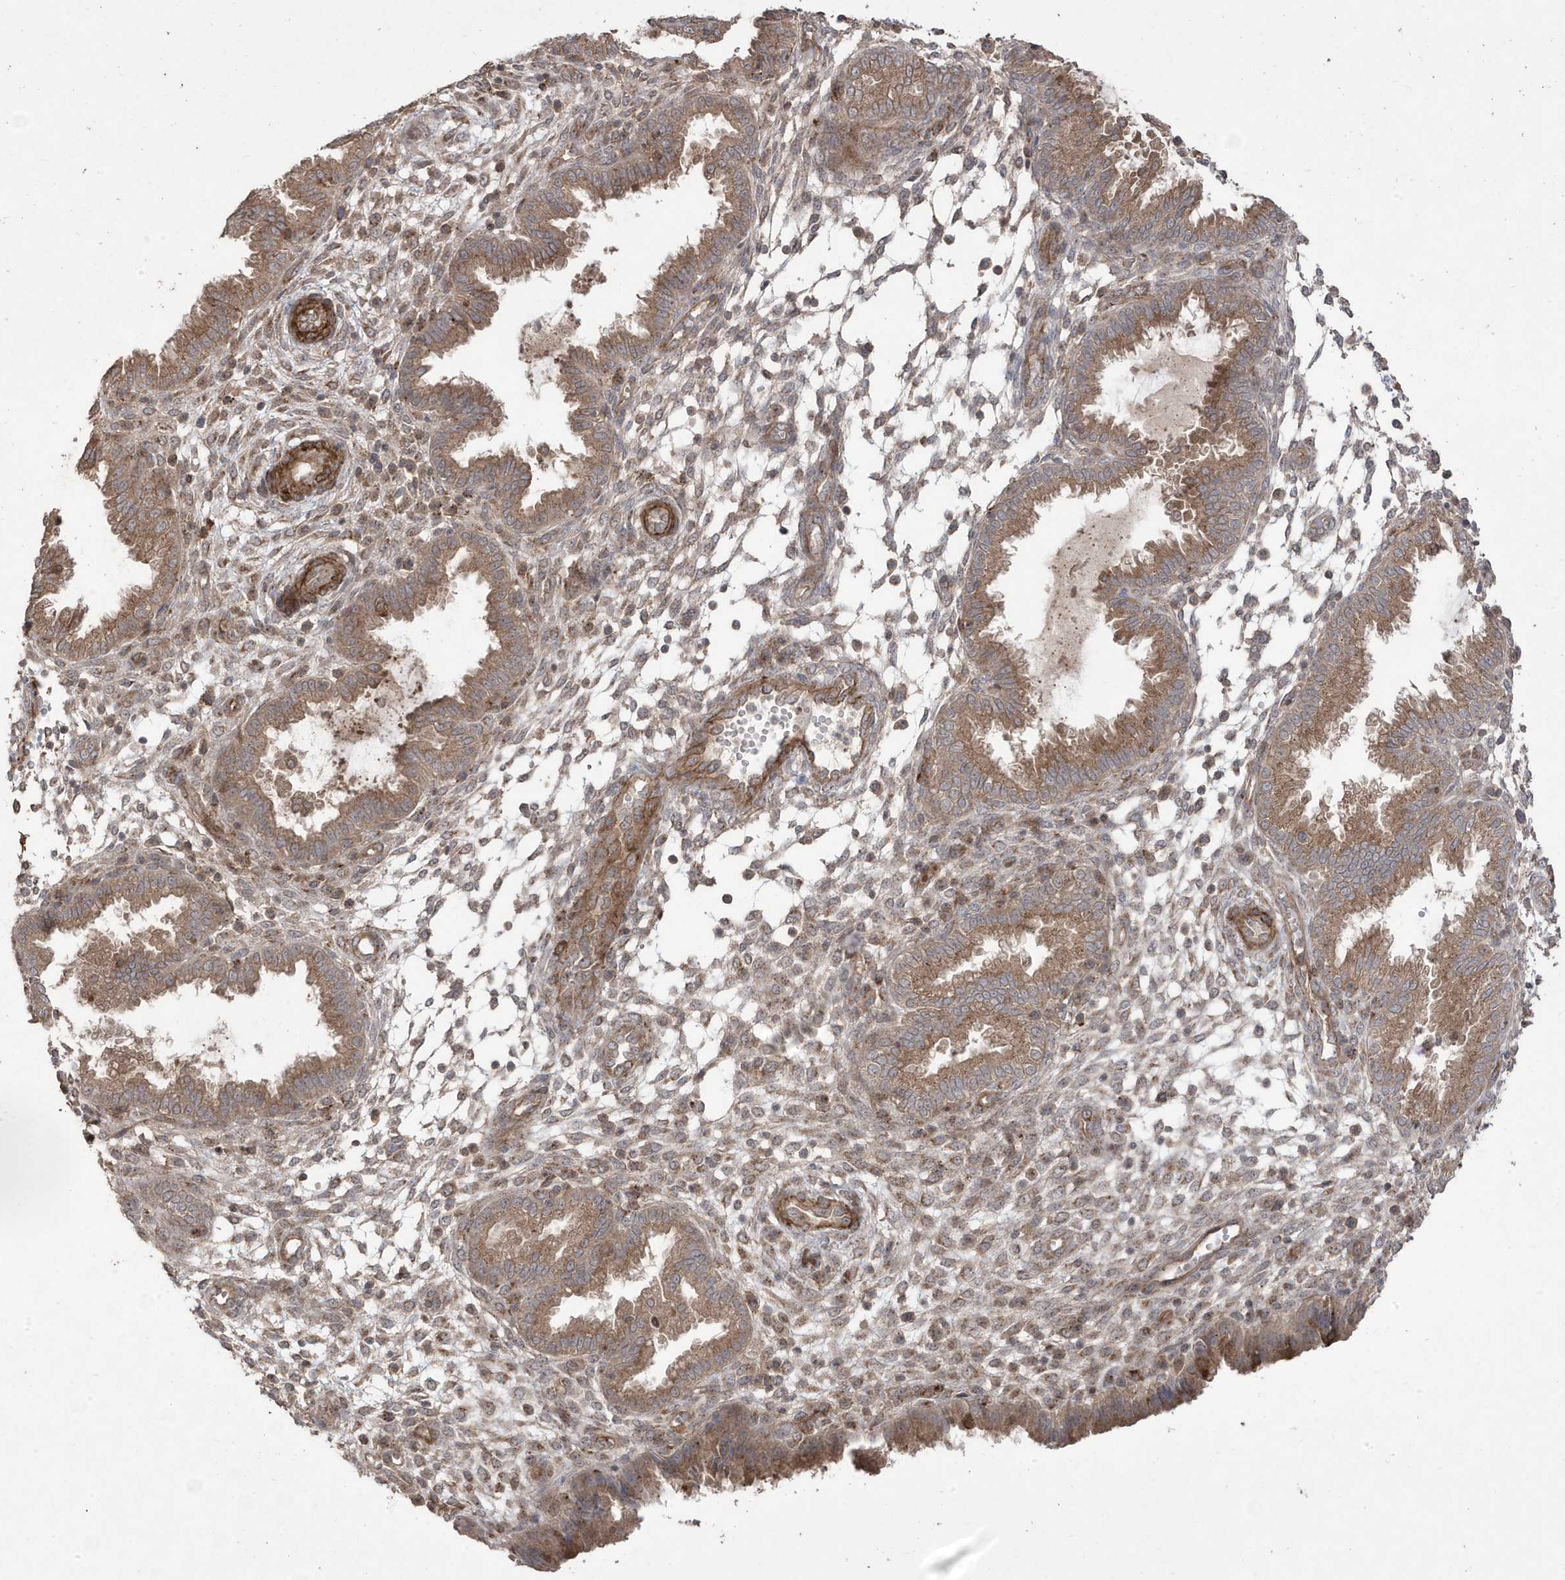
{"staining": {"intensity": "moderate", "quantity": "<25%", "location": "cytoplasmic/membranous"}, "tissue": "endometrium", "cell_type": "Cells in endometrial stroma", "image_type": "normal", "snomed": [{"axis": "morphology", "description": "Normal tissue, NOS"}, {"axis": "topography", "description": "Endometrium"}], "caption": "A high-resolution histopathology image shows immunohistochemistry staining of benign endometrium, which exhibits moderate cytoplasmic/membranous expression in about <25% of cells in endometrial stroma.", "gene": "CETN3", "patient": {"sex": "female", "age": 33}}